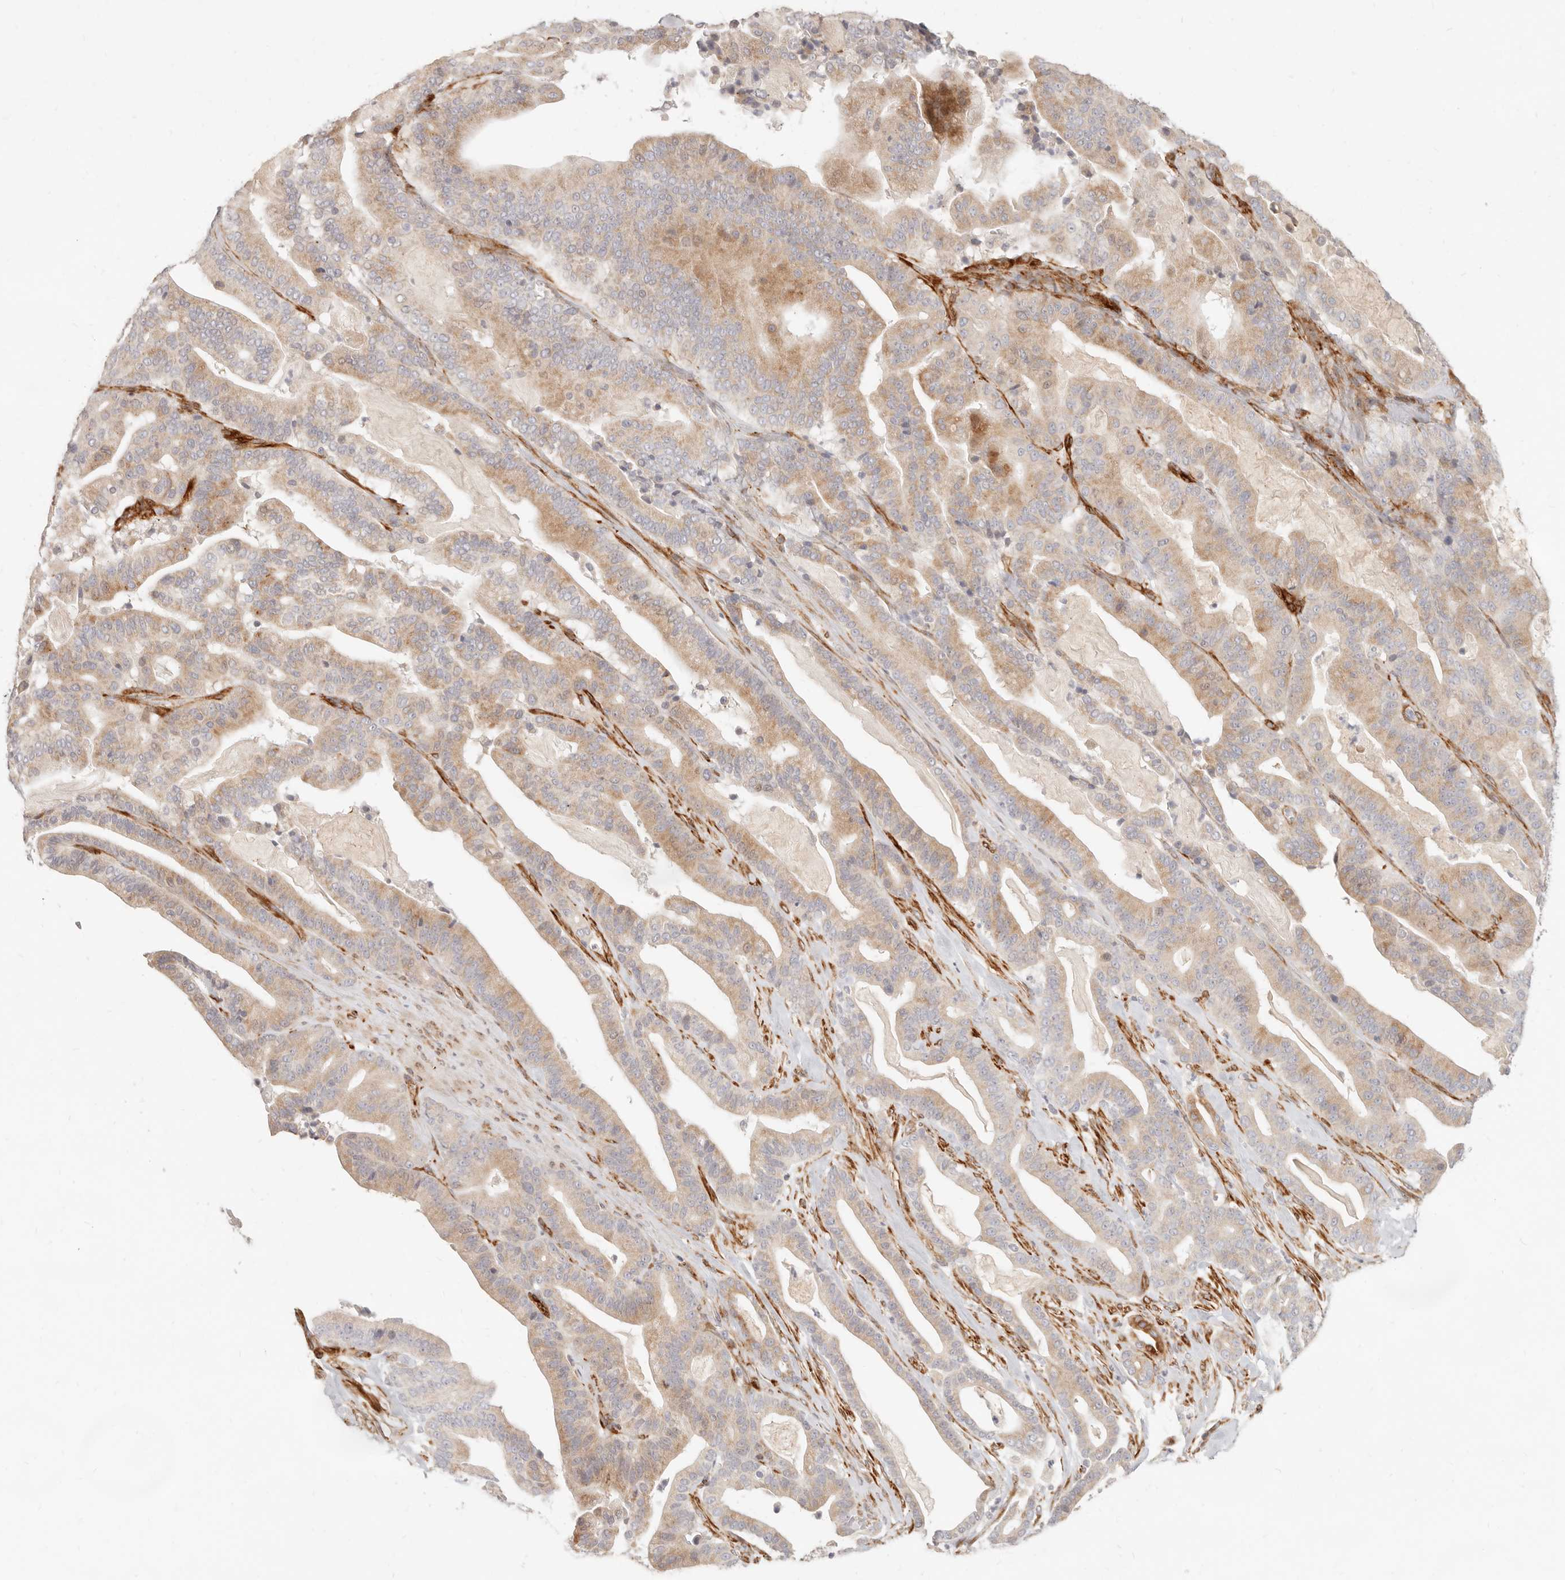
{"staining": {"intensity": "weak", "quantity": ">75%", "location": "cytoplasmic/membranous"}, "tissue": "pancreatic cancer", "cell_type": "Tumor cells", "image_type": "cancer", "snomed": [{"axis": "morphology", "description": "Adenocarcinoma, NOS"}, {"axis": "topography", "description": "Pancreas"}], "caption": "Immunohistochemical staining of human adenocarcinoma (pancreatic) displays low levels of weak cytoplasmic/membranous protein expression in about >75% of tumor cells.", "gene": "SASS6", "patient": {"sex": "male", "age": 63}}